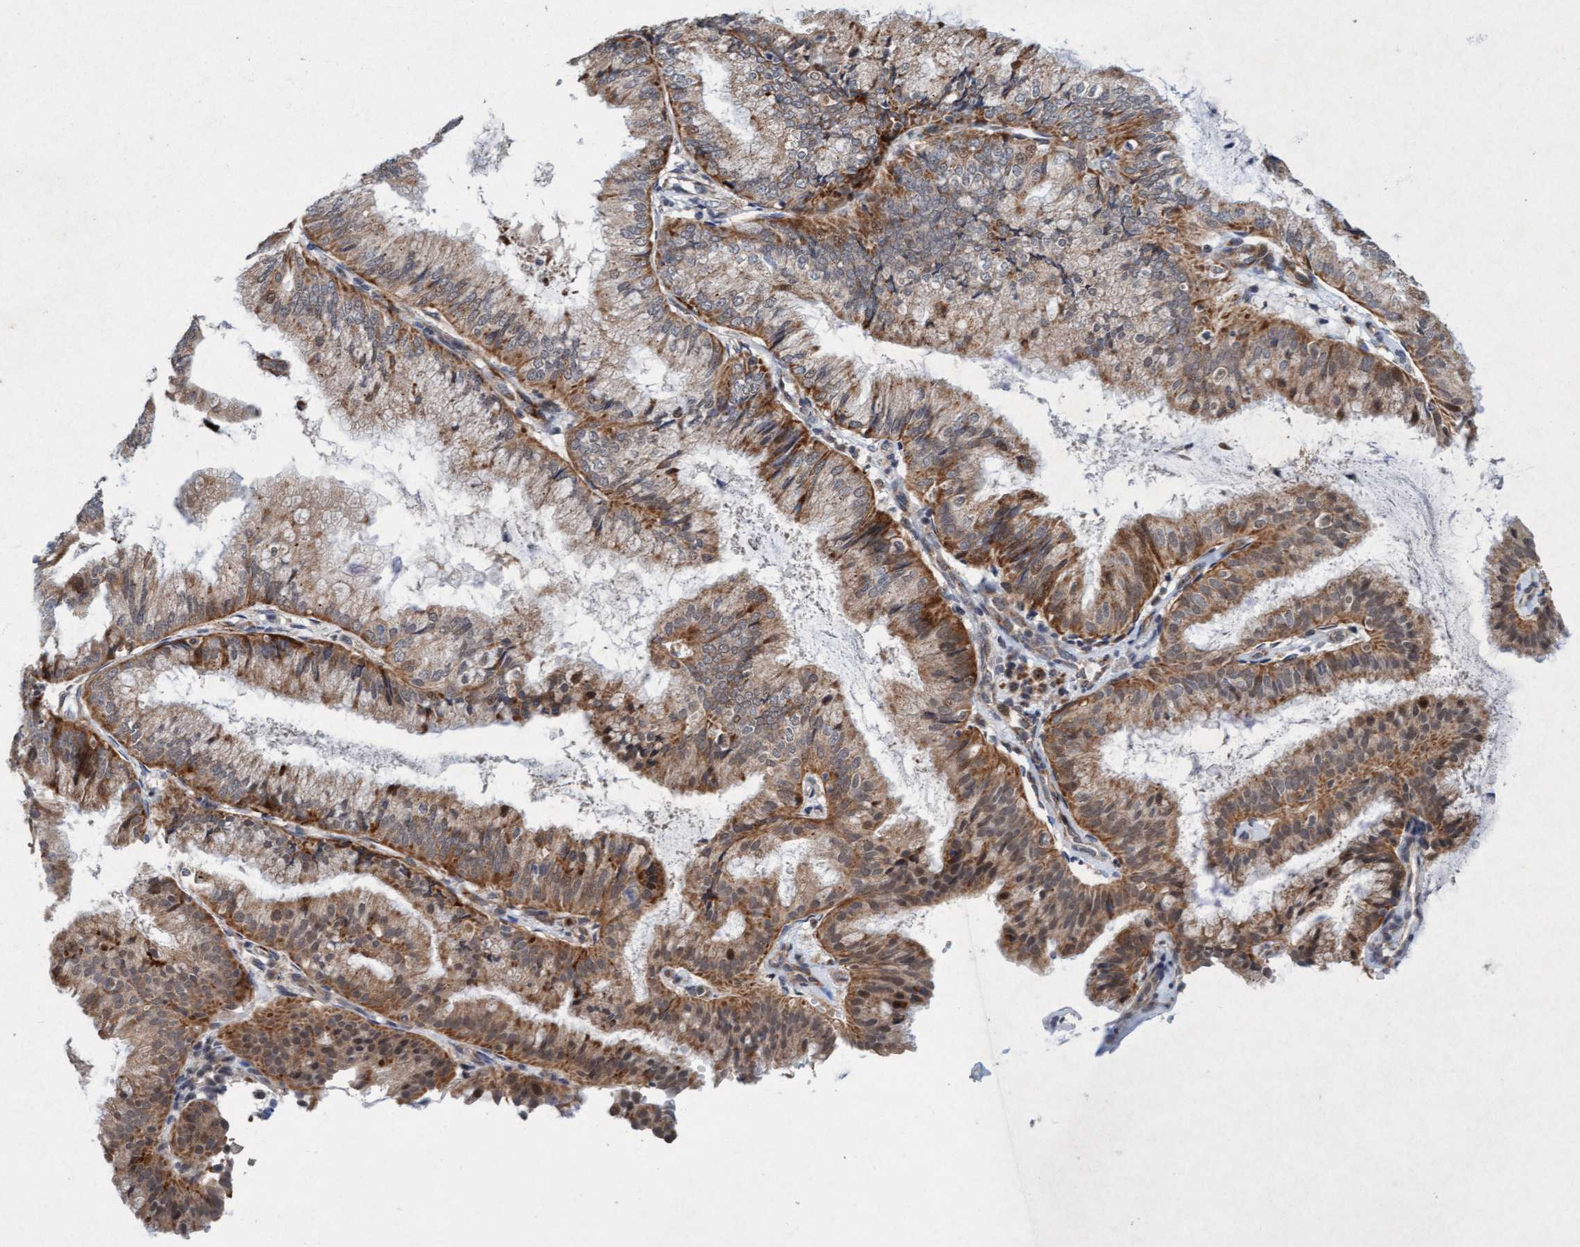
{"staining": {"intensity": "moderate", "quantity": ">75%", "location": "cytoplasmic/membranous"}, "tissue": "endometrial cancer", "cell_type": "Tumor cells", "image_type": "cancer", "snomed": [{"axis": "morphology", "description": "Adenocarcinoma, NOS"}, {"axis": "topography", "description": "Endometrium"}], "caption": "Endometrial adenocarcinoma stained with immunohistochemistry (IHC) demonstrates moderate cytoplasmic/membranous positivity in approximately >75% of tumor cells.", "gene": "TMEM70", "patient": {"sex": "female", "age": 63}}